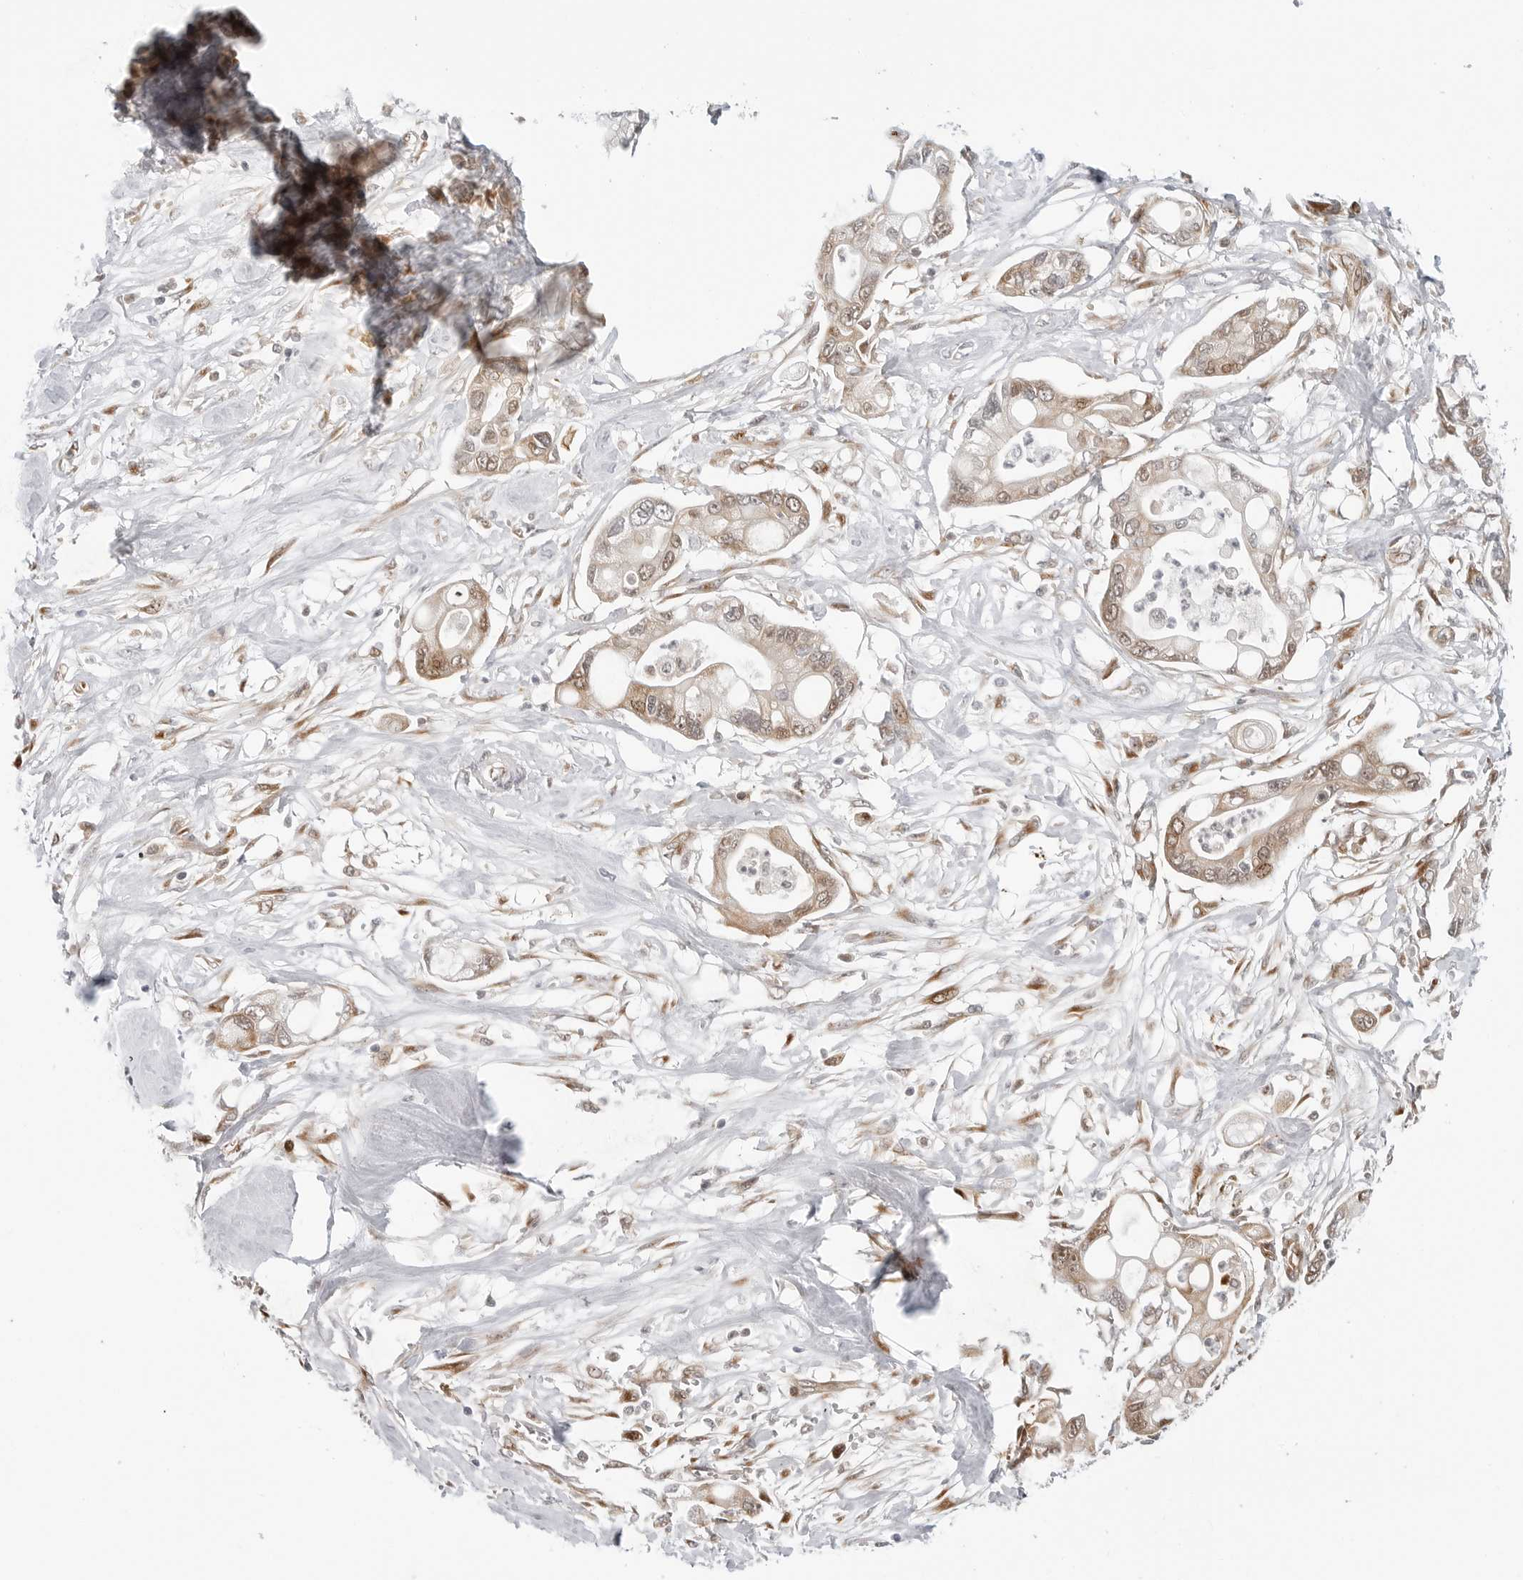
{"staining": {"intensity": "moderate", "quantity": ">75%", "location": "cytoplasmic/membranous,nuclear"}, "tissue": "pancreatic cancer", "cell_type": "Tumor cells", "image_type": "cancer", "snomed": [{"axis": "morphology", "description": "Adenocarcinoma, NOS"}, {"axis": "topography", "description": "Pancreas"}], "caption": "Immunohistochemical staining of human pancreatic cancer reveals moderate cytoplasmic/membranous and nuclear protein staining in approximately >75% of tumor cells.", "gene": "TIPRL", "patient": {"sex": "male", "age": 68}}